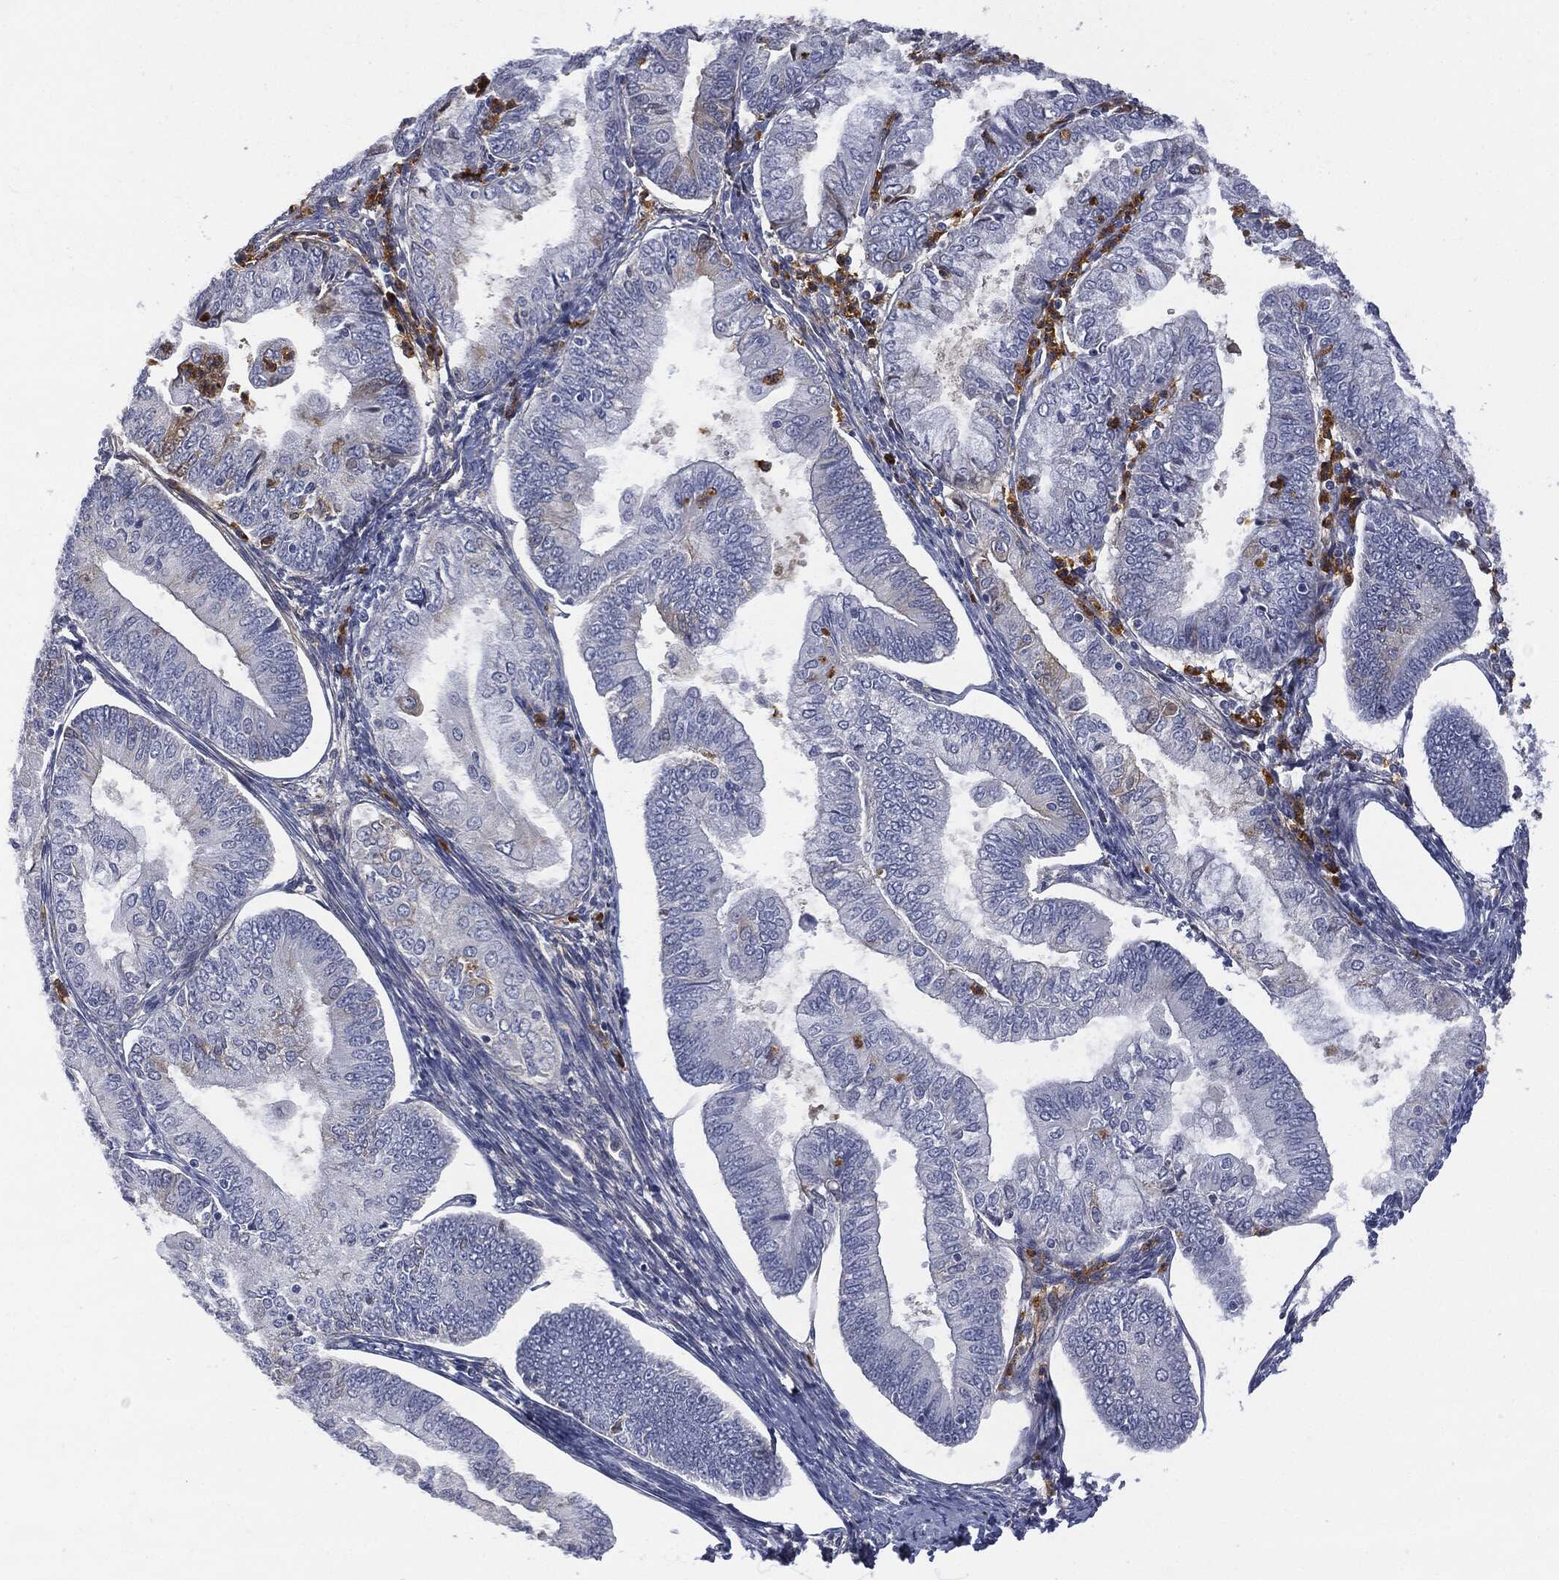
{"staining": {"intensity": "negative", "quantity": "none", "location": "none"}, "tissue": "endometrial cancer", "cell_type": "Tumor cells", "image_type": "cancer", "snomed": [{"axis": "morphology", "description": "Adenocarcinoma, NOS"}, {"axis": "topography", "description": "Endometrium"}], "caption": "Endometrial adenocarcinoma was stained to show a protein in brown. There is no significant staining in tumor cells.", "gene": "BTK", "patient": {"sex": "female", "age": 56}}